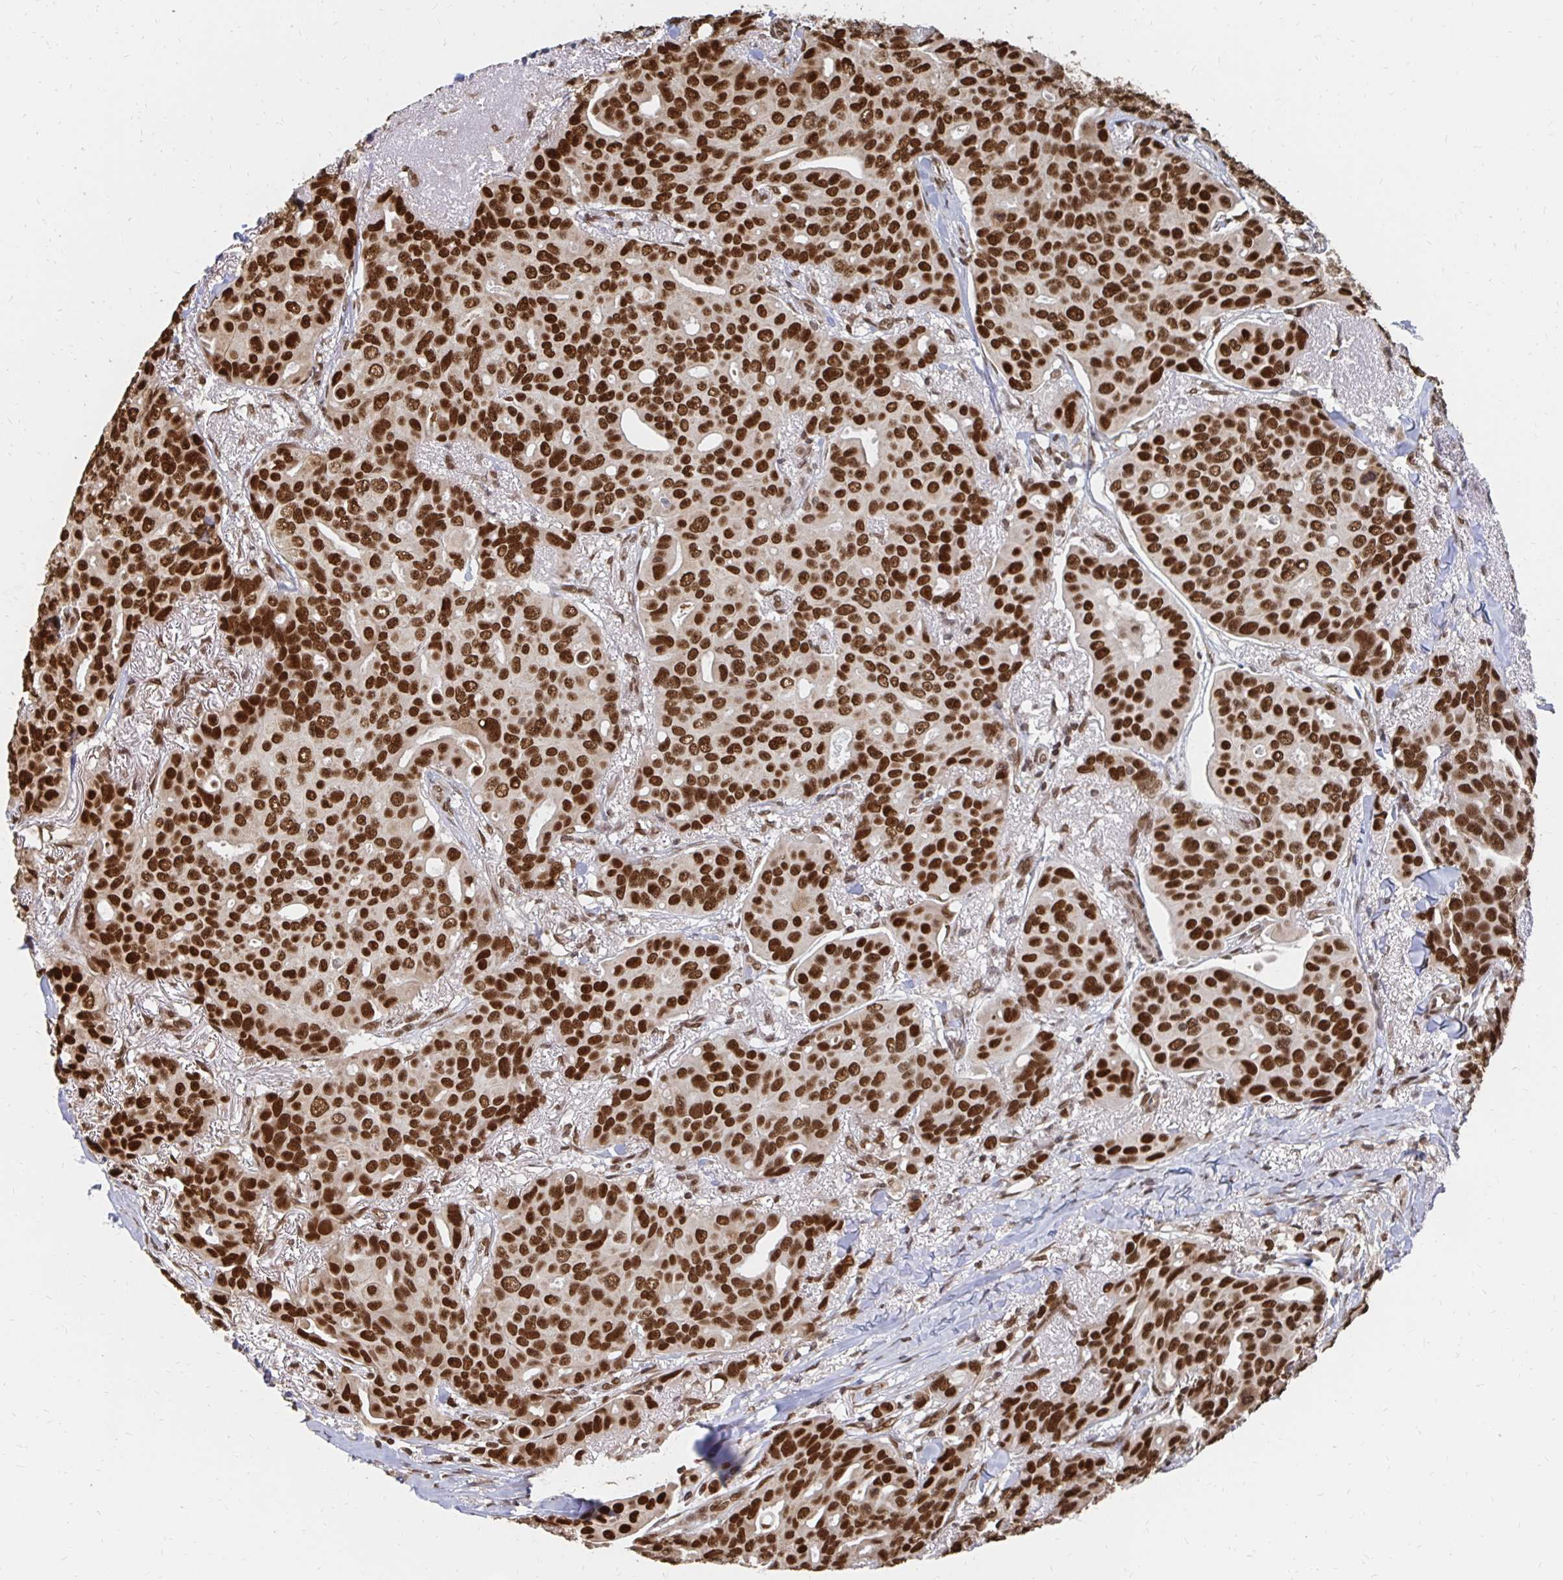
{"staining": {"intensity": "strong", "quantity": ">75%", "location": "nuclear"}, "tissue": "breast cancer", "cell_type": "Tumor cells", "image_type": "cancer", "snomed": [{"axis": "morphology", "description": "Duct carcinoma"}, {"axis": "topography", "description": "Breast"}], "caption": "Approximately >75% of tumor cells in human breast invasive ductal carcinoma display strong nuclear protein staining as visualized by brown immunohistochemical staining.", "gene": "GTF3C6", "patient": {"sex": "female", "age": 54}}